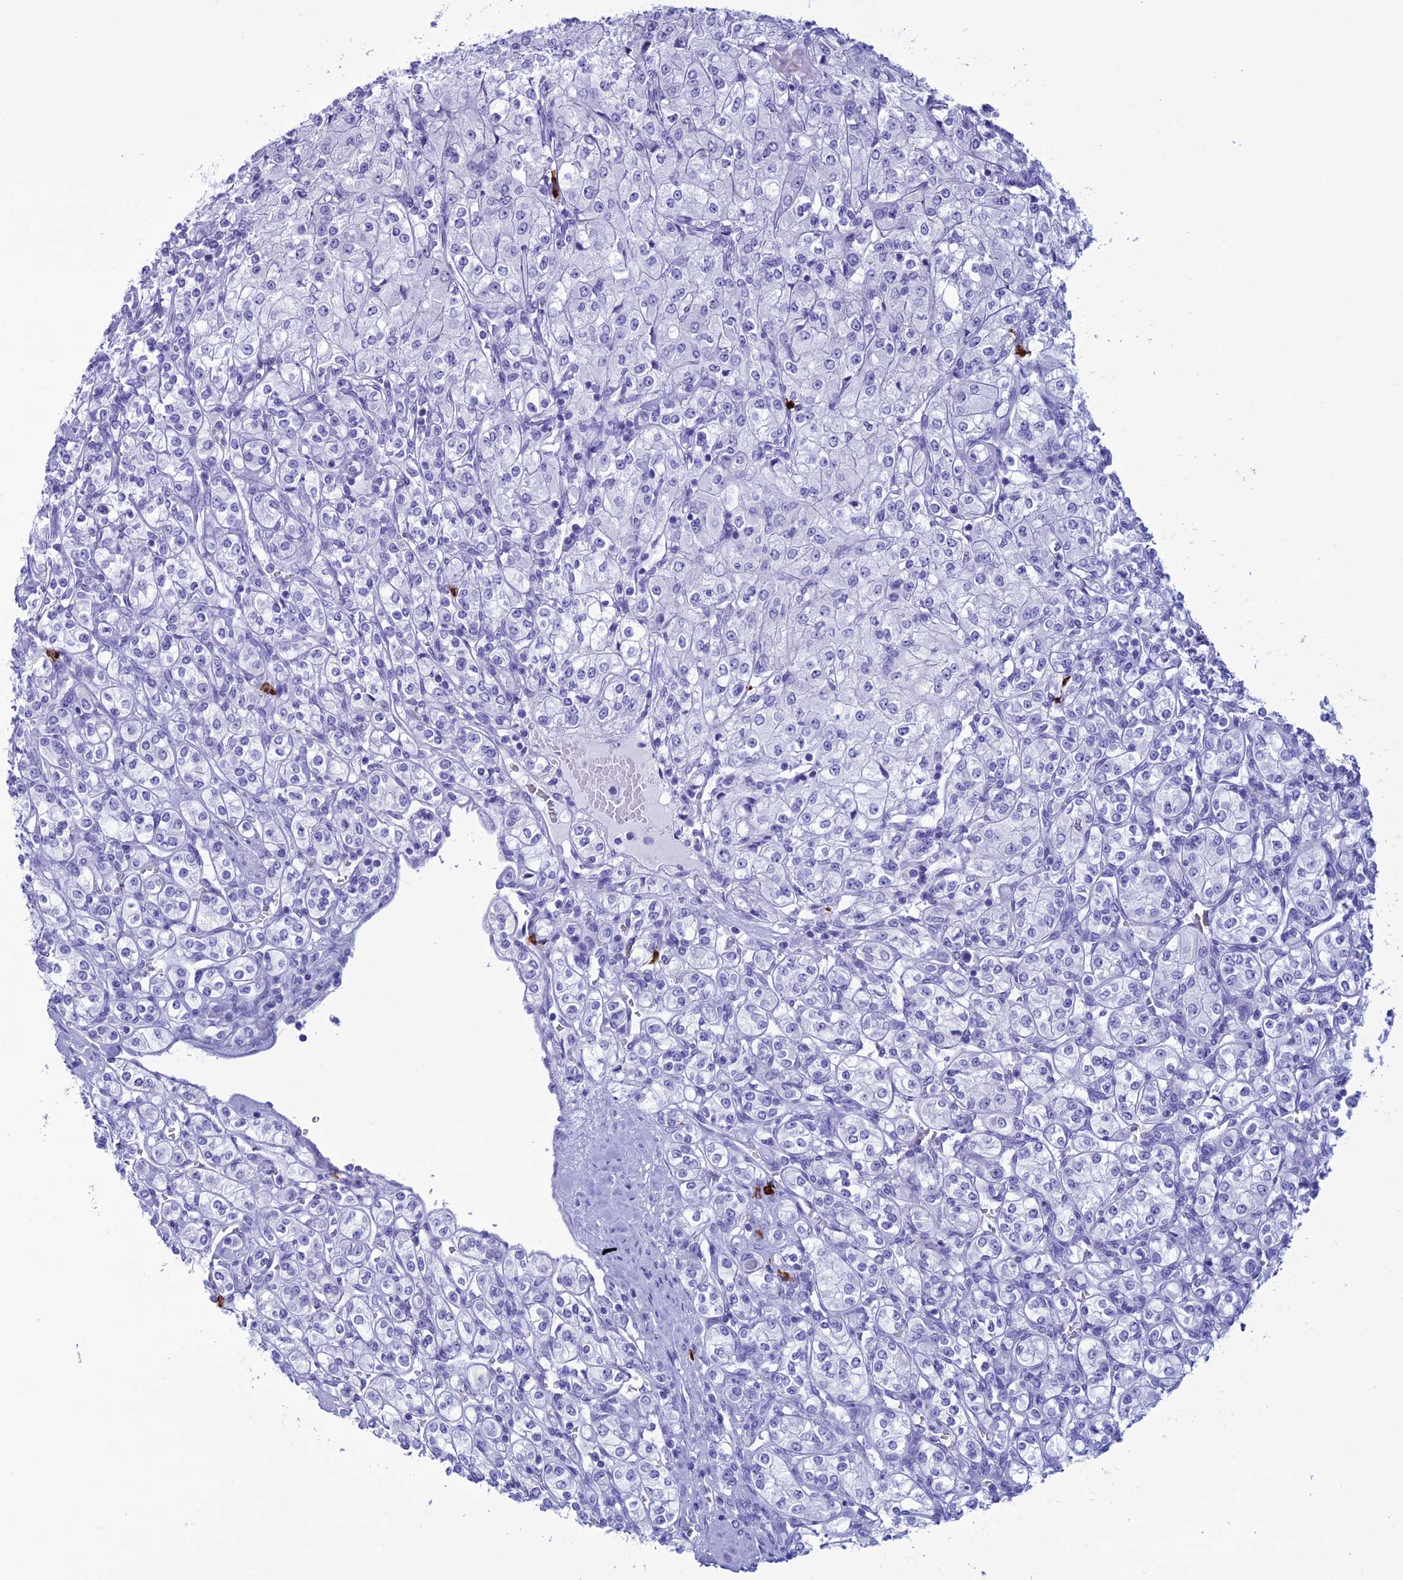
{"staining": {"intensity": "negative", "quantity": "none", "location": "none"}, "tissue": "renal cancer", "cell_type": "Tumor cells", "image_type": "cancer", "snomed": [{"axis": "morphology", "description": "Adenocarcinoma, NOS"}, {"axis": "topography", "description": "Kidney"}], "caption": "Renal cancer stained for a protein using immunohistochemistry displays no positivity tumor cells.", "gene": "MZB1", "patient": {"sex": "male", "age": 77}}